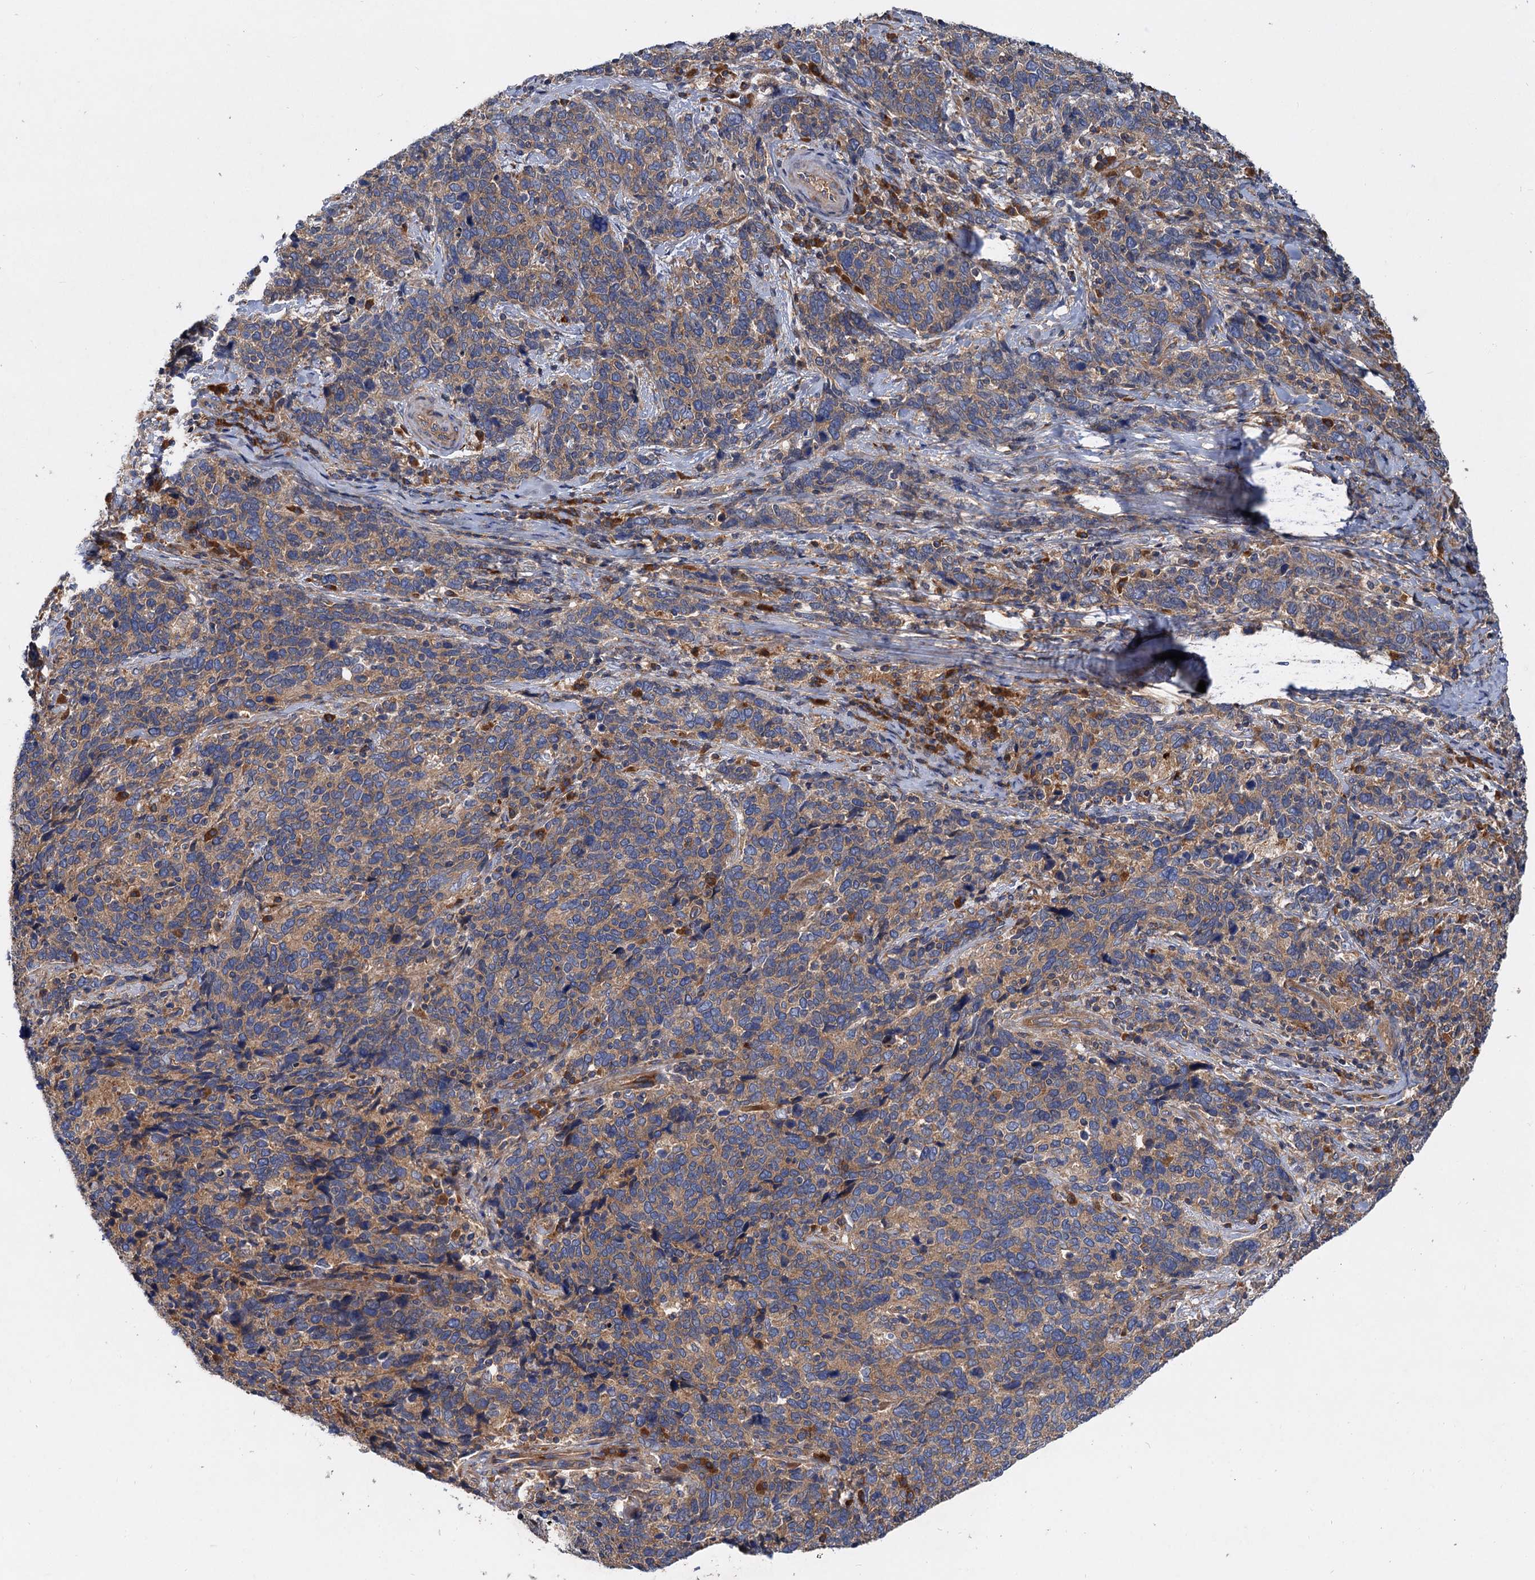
{"staining": {"intensity": "weak", "quantity": ">75%", "location": "cytoplasmic/membranous"}, "tissue": "cervical cancer", "cell_type": "Tumor cells", "image_type": "cancer", "snomed": [{"axis": "morphology", "description": "Squamous cell carcinoma, NOS"}, {"axis": "topography", "description": "Cervix"}], "caption": "Weak cytoplasmic/membranous protein staining is appreciated in approximately >75% of tumor cells in cervical cancer (squamous cell carcinoma).", "gene": "ALKBH7", "patient": {"sex": "female", "age": 41}}